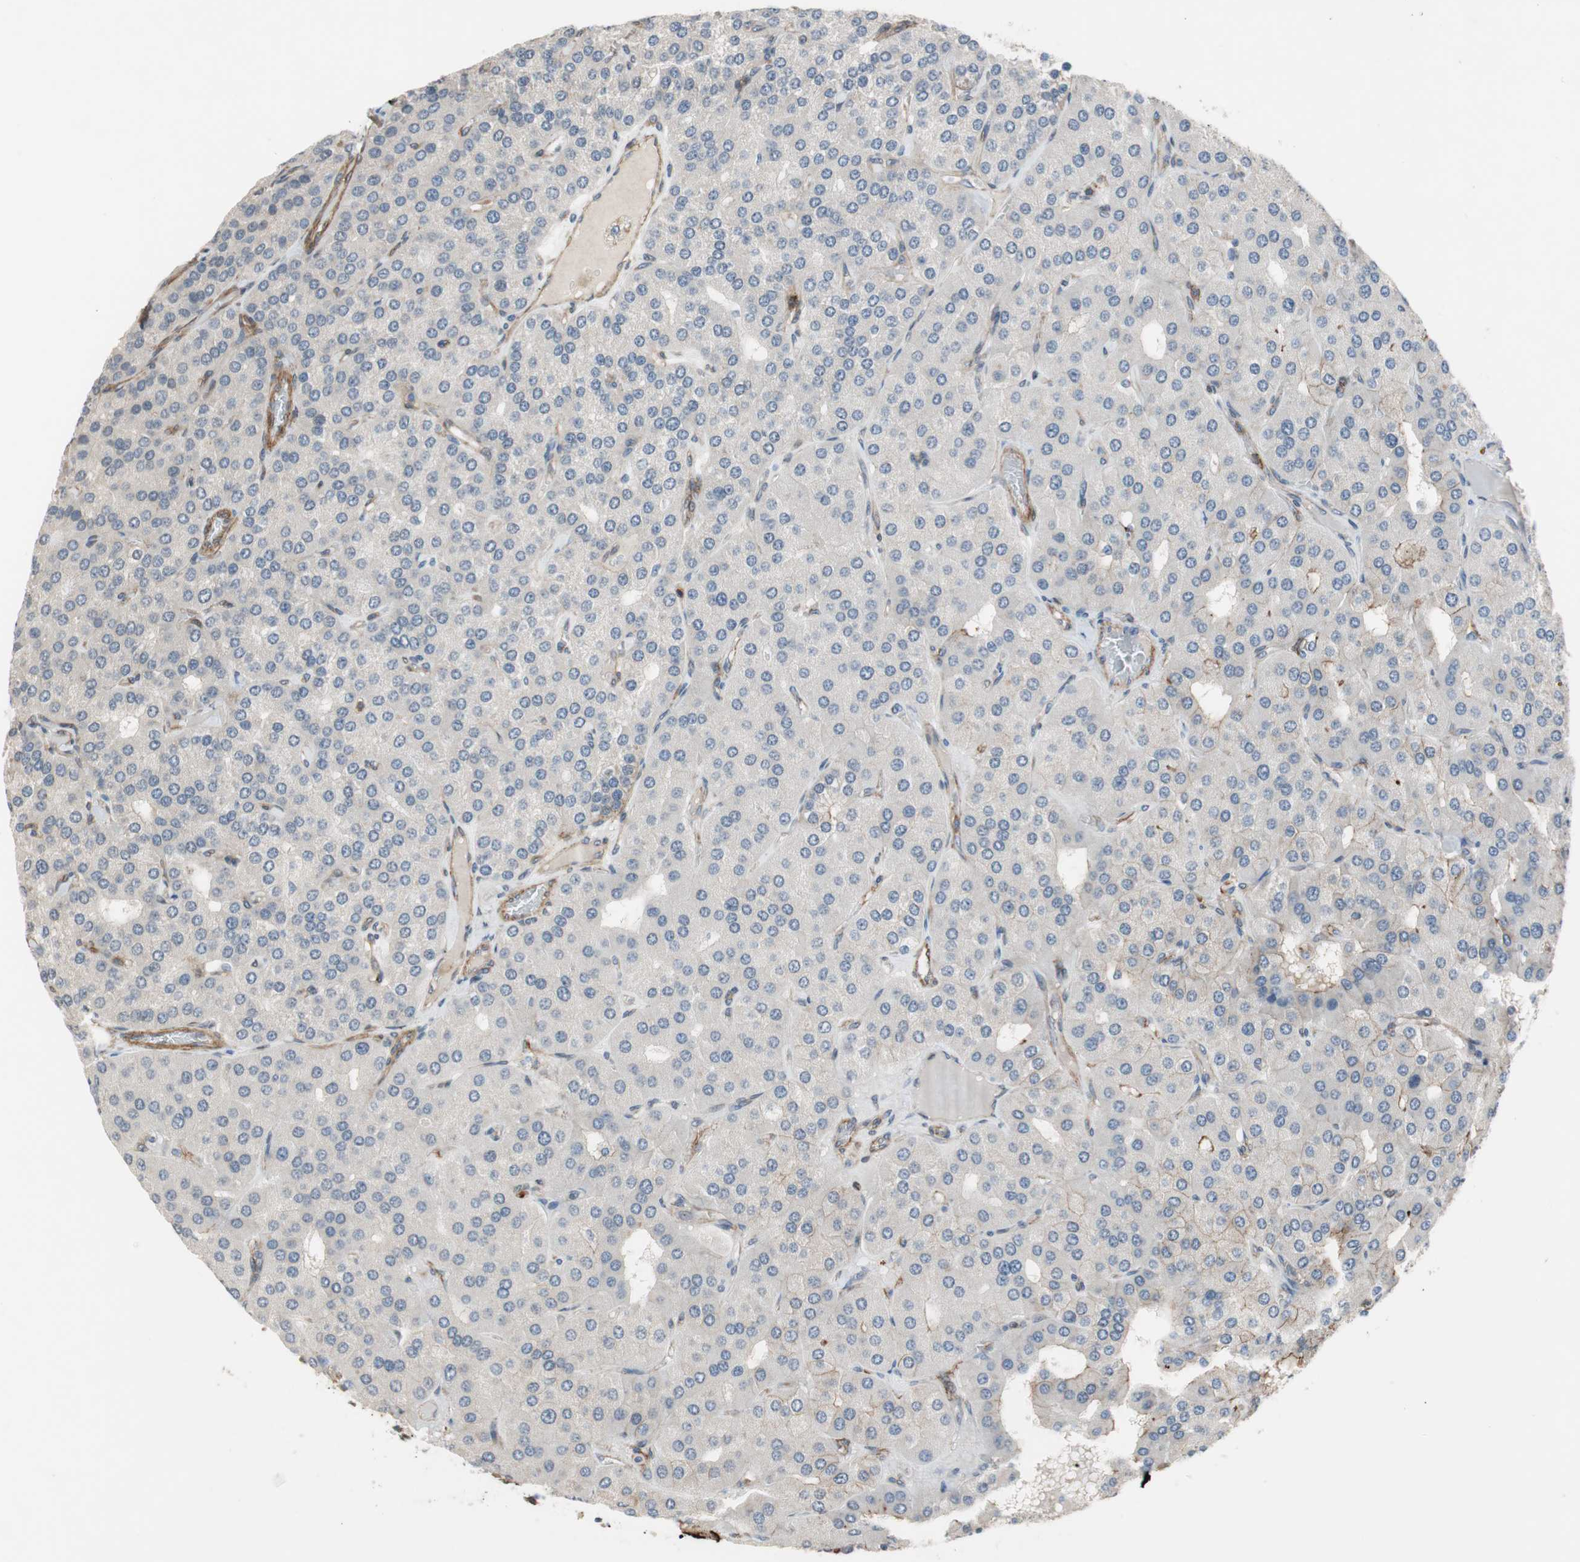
{"staining": {"intensity": "negative", "quantity": "none", "location": "none"}, "tissue": "parathyroid gland", "cell_type": "Glandular cells", "image_type": "normal", "snomed": [{"axis": "morphology", "description": "Normal tissue, NOS"}, {"axis": "morphology", "description": "Adenoma, NOS"}, {"axis": "topography", "description": "Parathyroid gland"}], "caption": "Immunohistochemistry of unremarkable human parathyroid gland exhibits no positivity in glandular cells. The staining is performed using DAB (3,3'-diaminobenzidine) brown chromogen with nuclei counter-stained in using hematoxylin.", "gene": "GRHL1", "patient": {"sex": "female", "age": 86}}